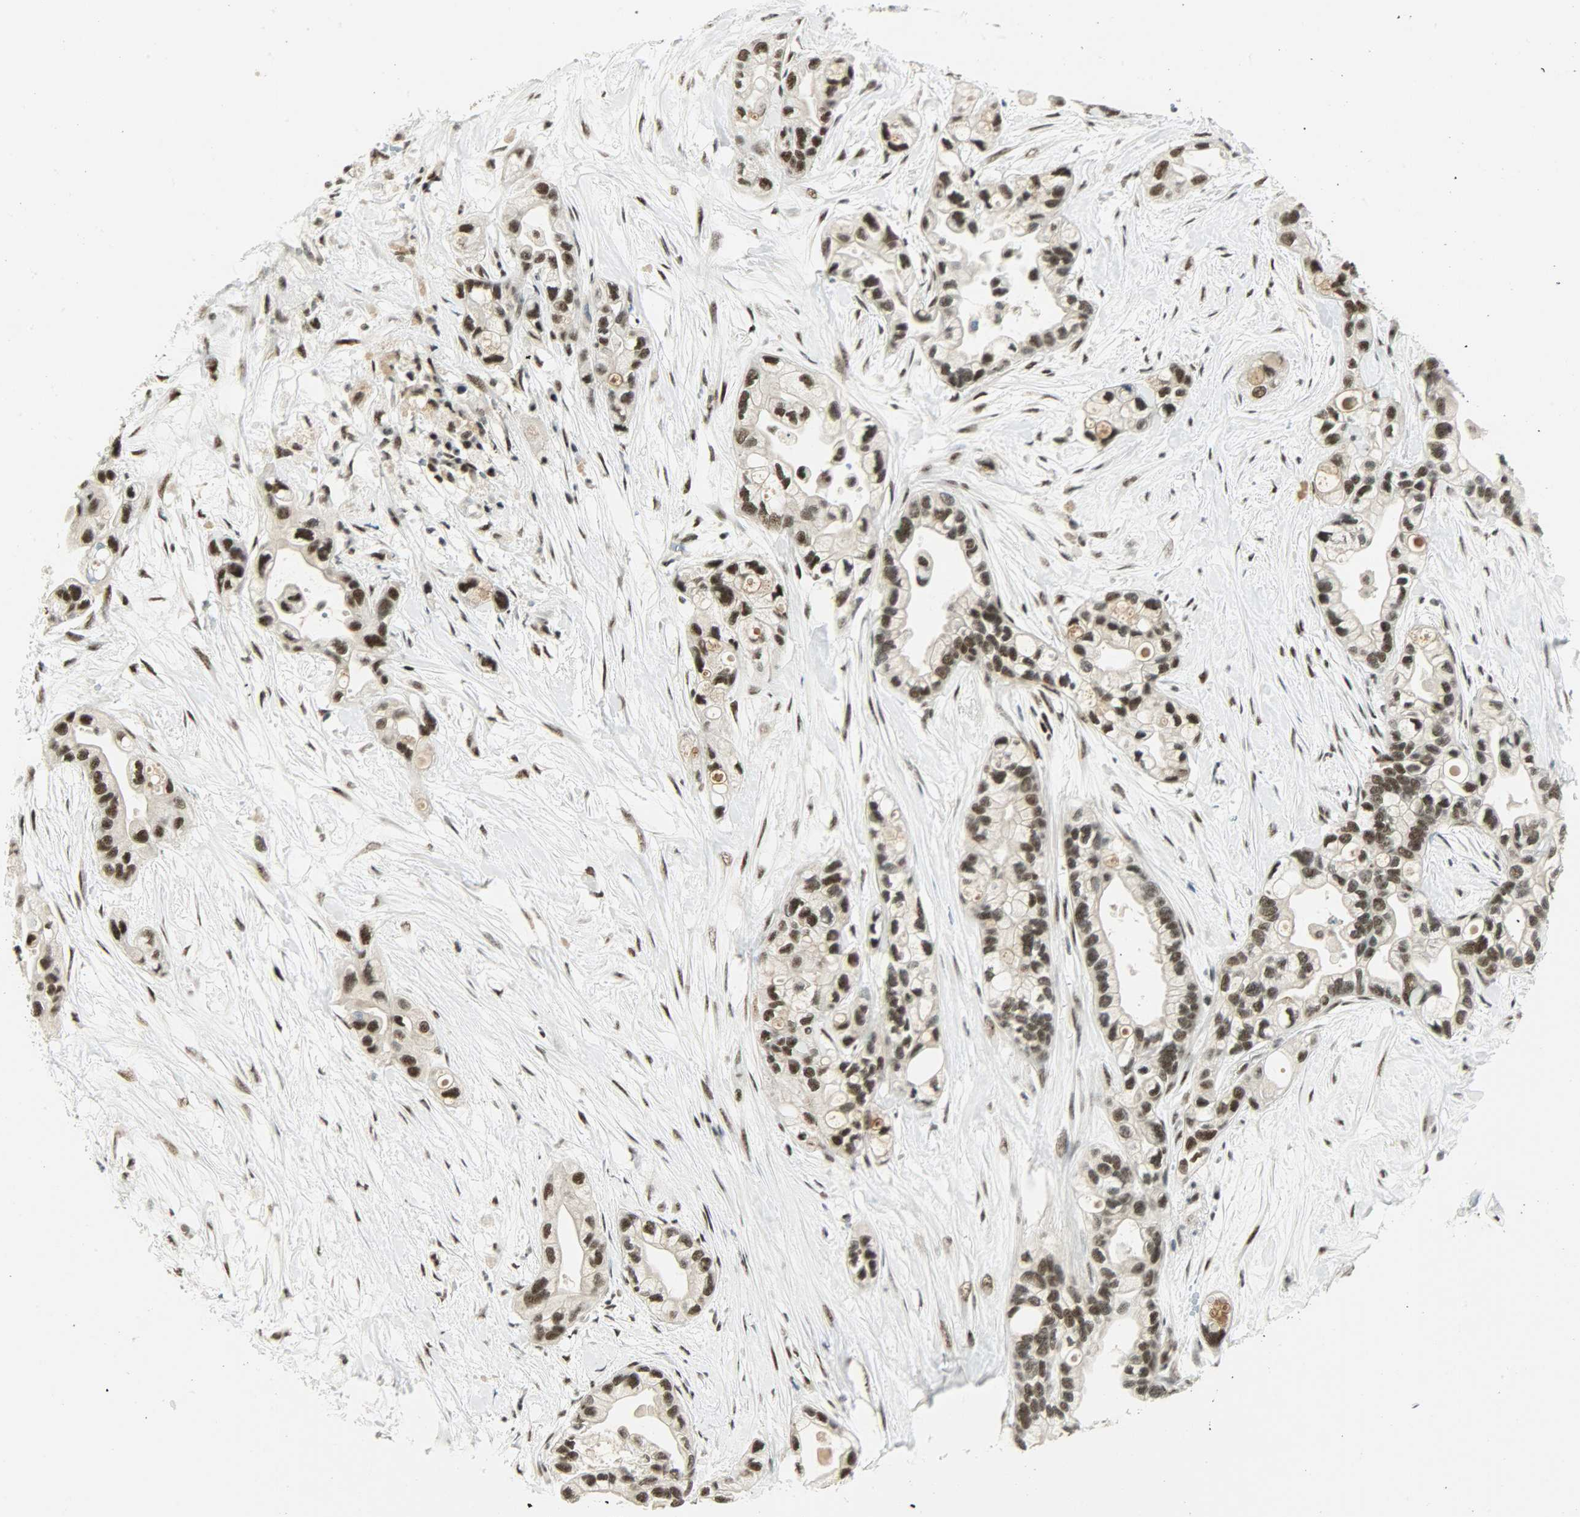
{"staining": {"intensity": "strong", "quantity": ">75%", "location": "nuclear"}, "tissue": "pancreatic cancer", "cell_type": "Tumor cells", "image_type": "cancer", "snomed": [{"axis": "morphology", "description": "Adenocarcinoma, NOS"}, {"axis": "topography", "description": "Pancreas"}], "caption": "Strong nuclear expression for a protein is appreciated in about >75% of tumor cells of pancreatic cancer (adenocarcinoma) using immunohistochemistry.", "gene": "SUGP1", "patient": {"sex": "female", "age": 77}}